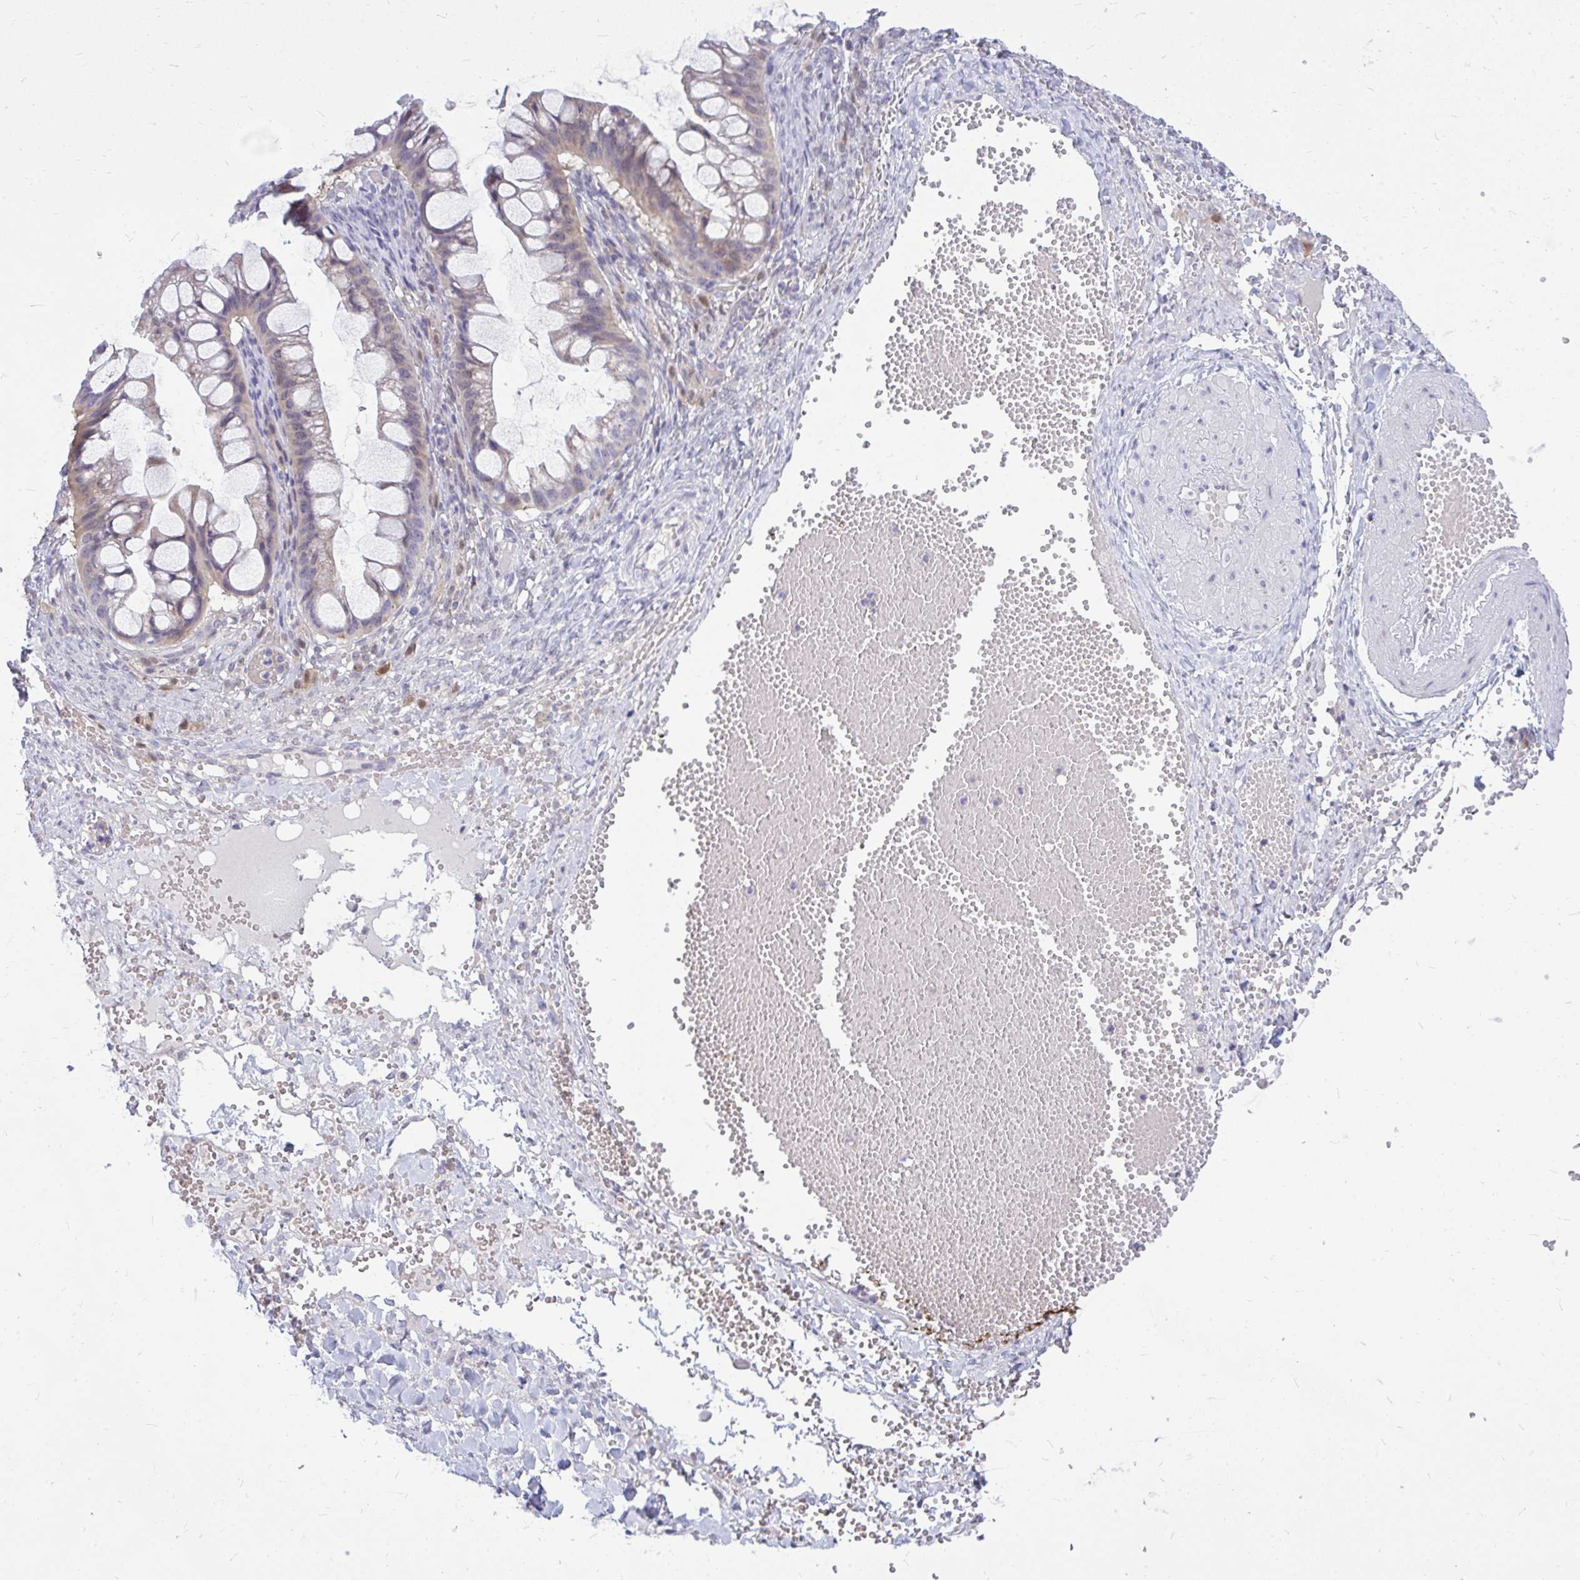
{"staining": {"intensity": "weak", "quantity": "<25%", "location": "cytoplasmic/membranous"}, "tissue": "ovarian cancer", "cell_type": "Tumor cells", "image_type": "cancer", "snomed": [{"axis": "morphology", "description": "Cystadenocarcinoma, mucinous, NOS"}, {"axis": "topography", "description": "Ovary"}], "caption": "Mucinous cystadenocarcinoma (ovarian) stained for a protein using immunohistochemistry (IHC) exhibits no expression tumor cells.", "gene": "ZSCAN25", "patient": {"sex": "female", "age": 73}}